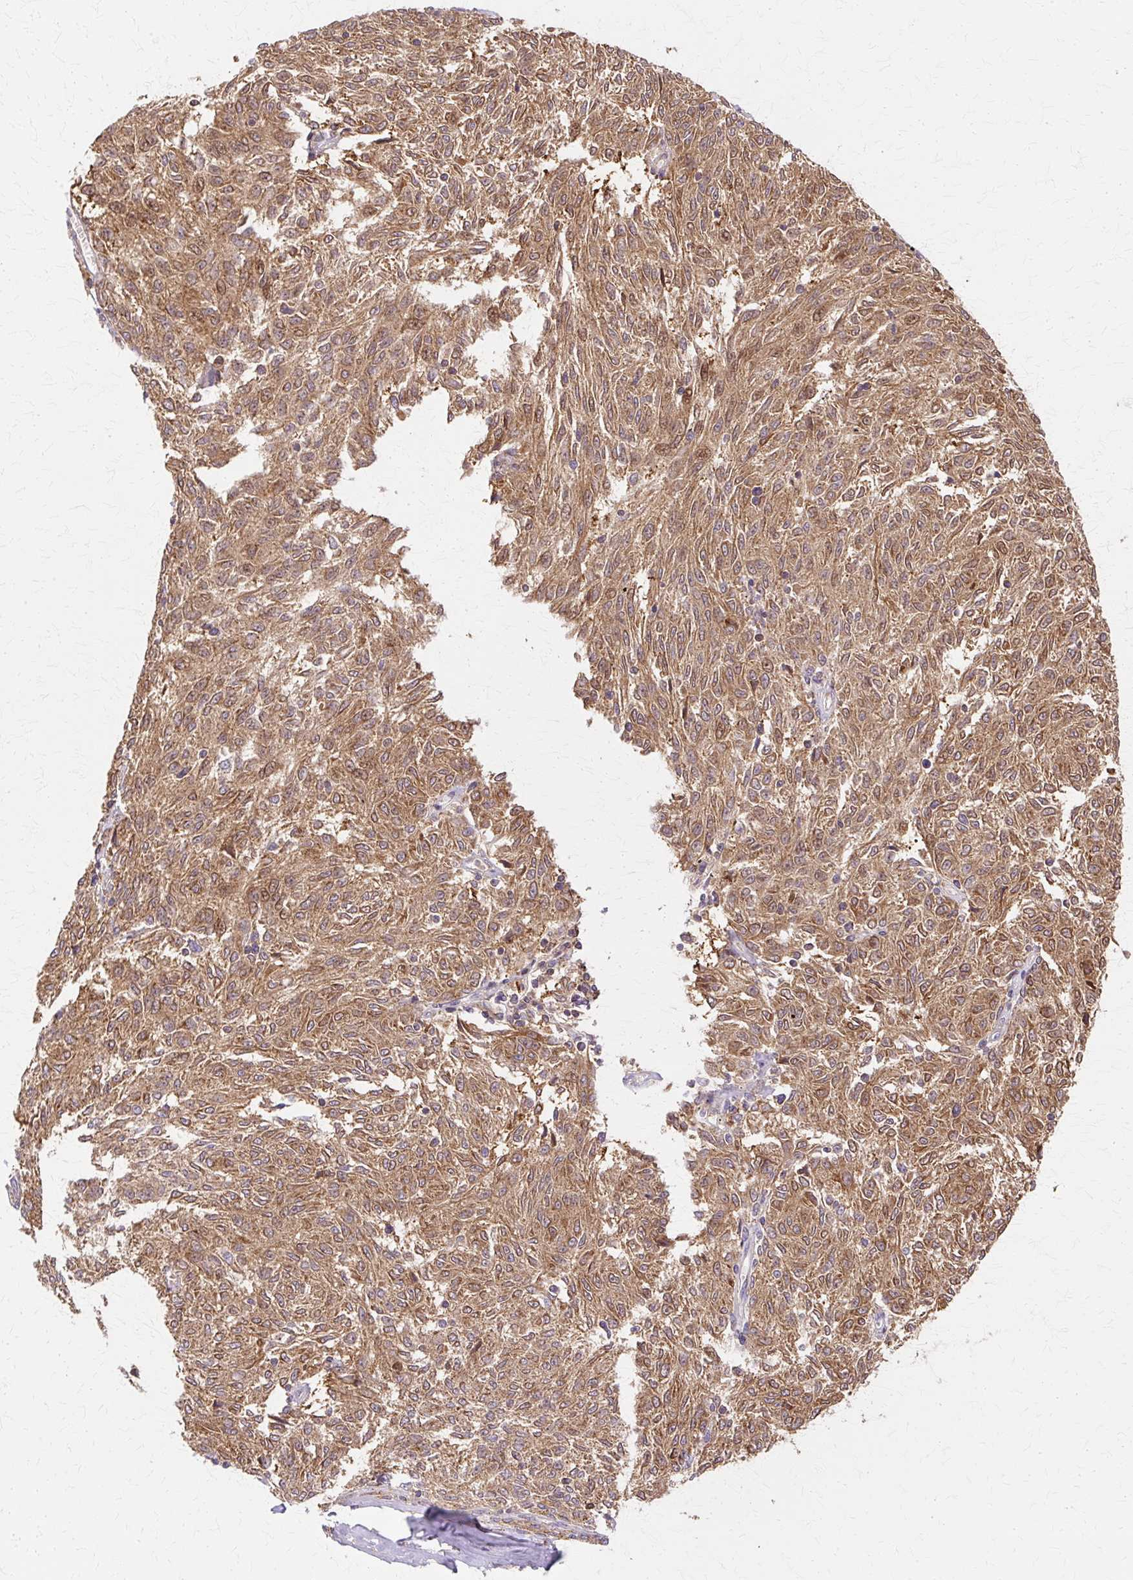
{"staining": {"intensity": "moderate", "quantity": ">75%", "location": "cytoplasmic/membranous"}, "tissue": "melanoma", "cell_type": "Tumor cells", "image_type": "cancer", "snomed": [{"axis": "morphology", "description": "Malignant melanoma, NOS"}, {"axis": "topography", "description": "Skin"}], "caption": "Tumor cells reveal medium levels of moderate cytoplasmic/membranous positivity in approximately >75% of cells in melanoma.", "gene": "COPB1", "patient": {"sex": "female", "age": 72}}